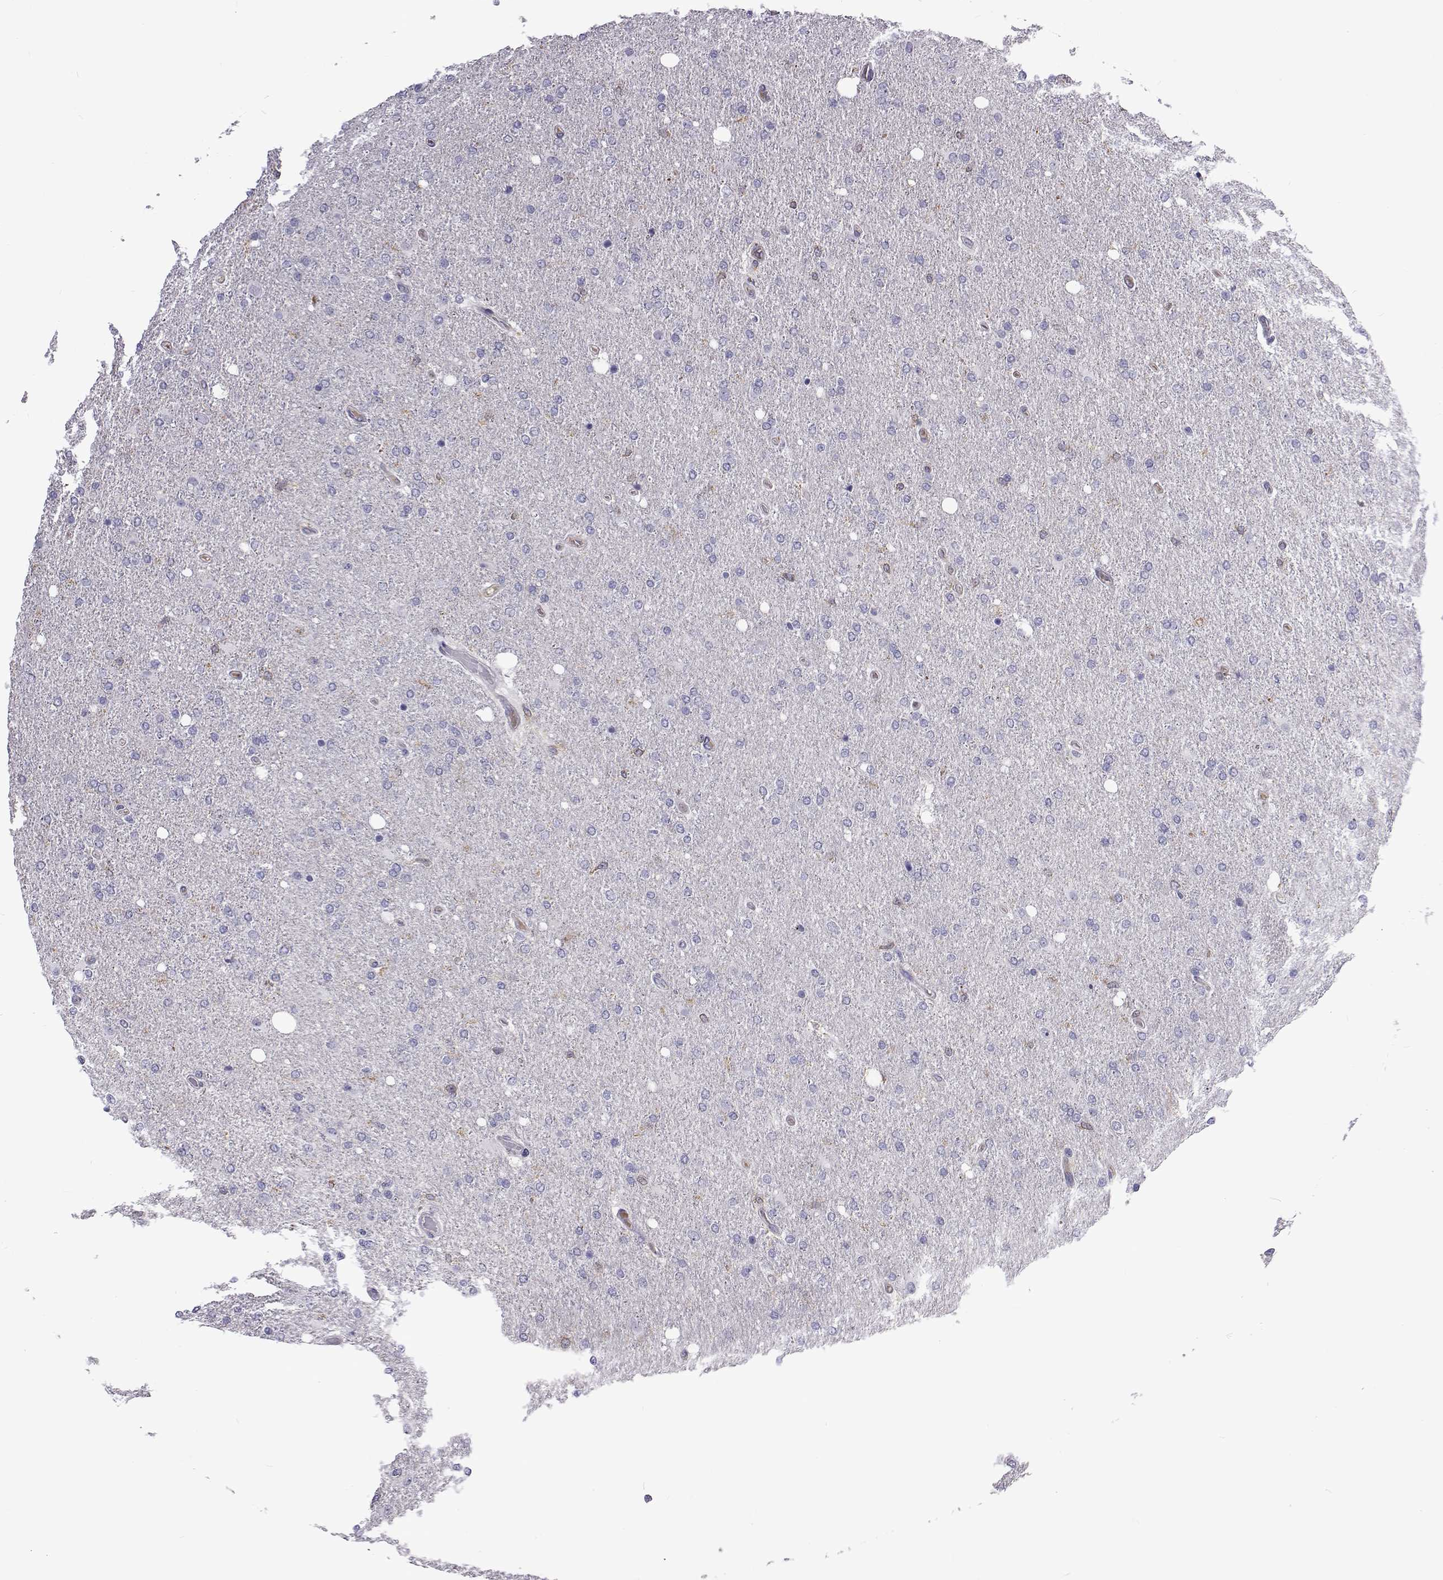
{"staining": {"intensity": "negative", "quantity": "none", "location": "none"}, "tissue": "glioma", "cell_type": "Tumor cells", "image_type": "cancer", "snomed": [{"axis": "morphology", "description": "Glioma, malignant, High grade"}, {"axis": "topography", "description": "Cerebral cortex"}], "caption": "High-grade glioma (malignant) was stained to show a protein in brown. There is no significant expression in tumor cells.", "gene": "TCF15", "patient": {"sex": "male", "age": 70}}